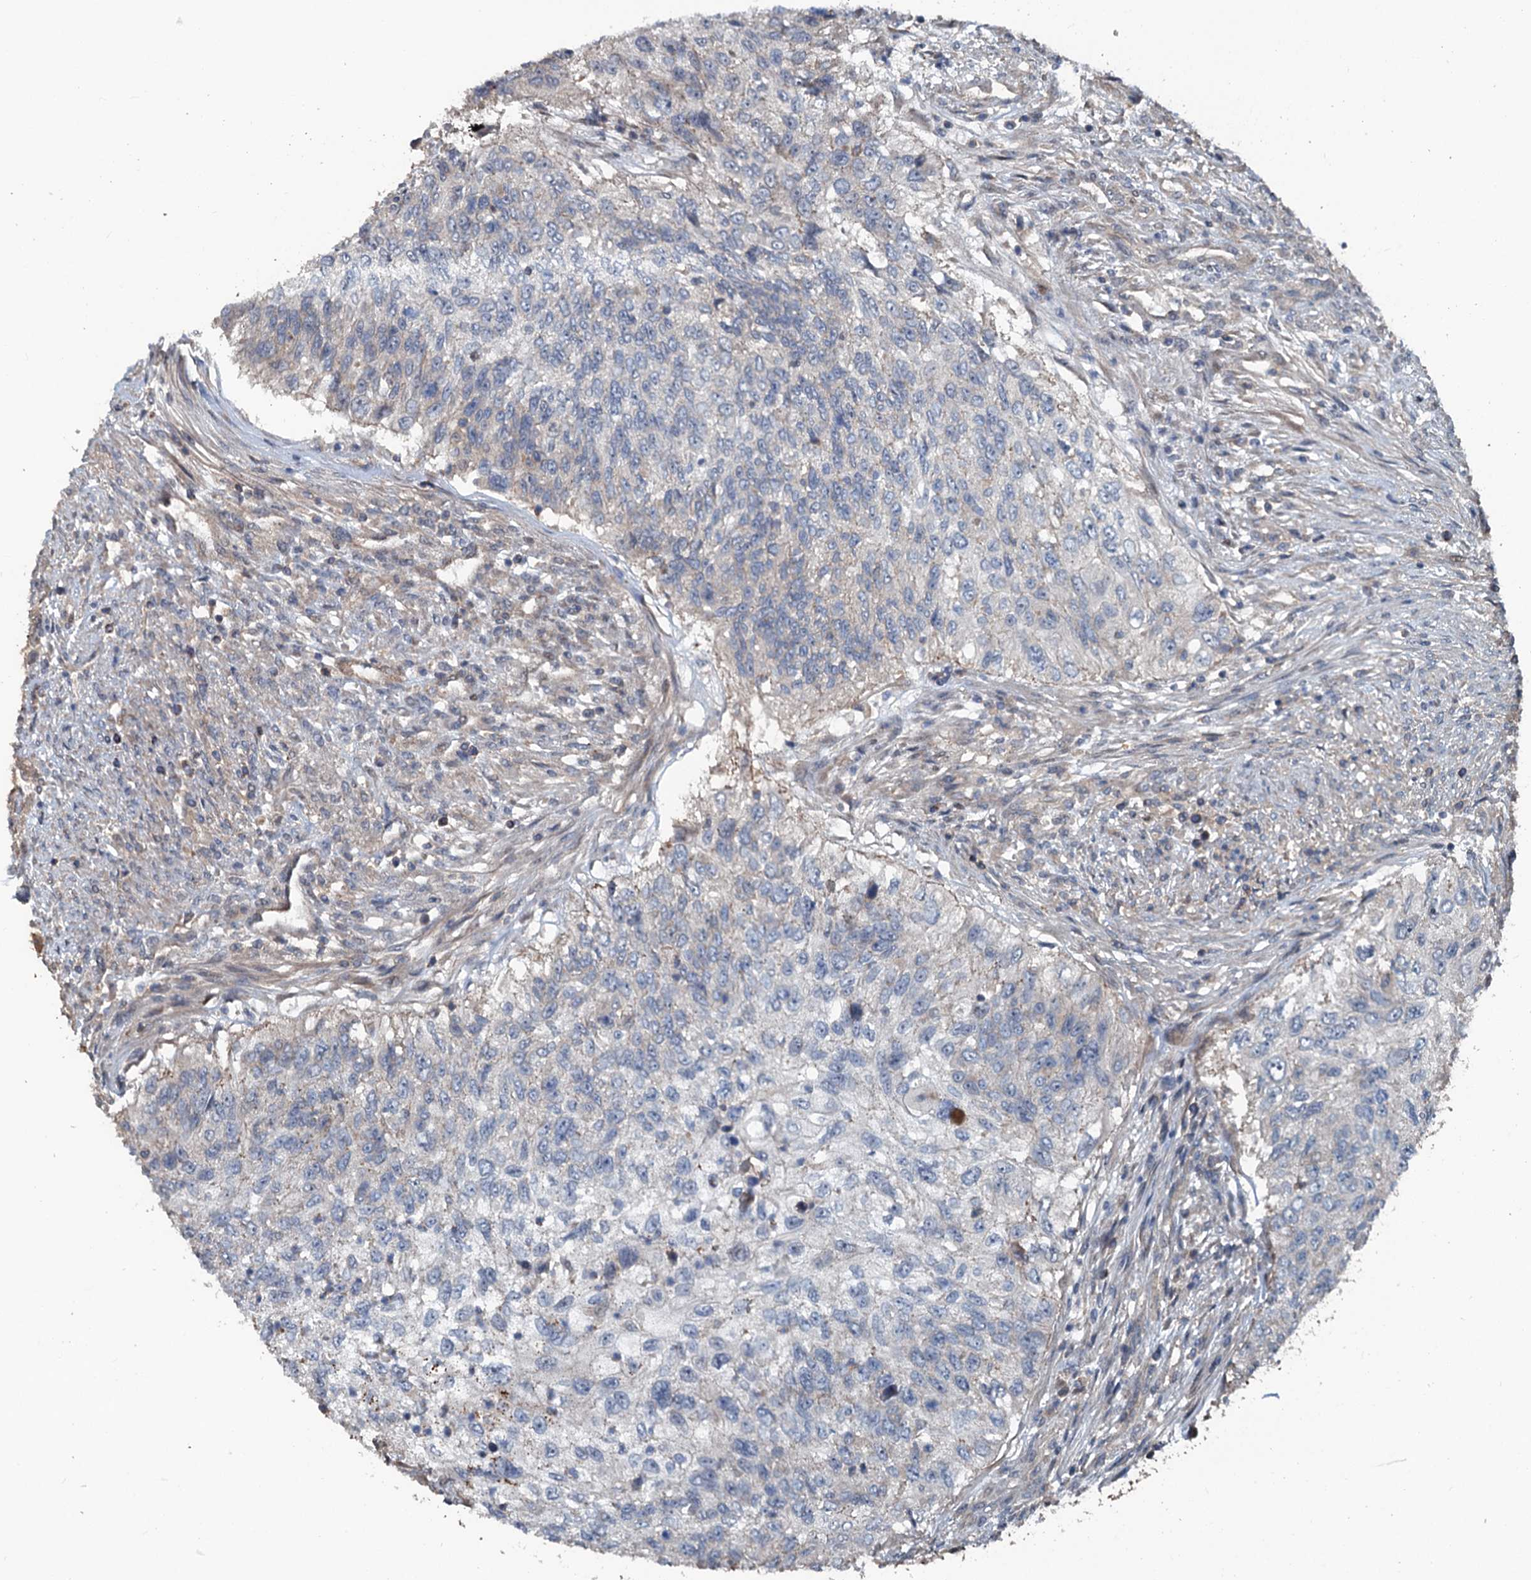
{"staining": {"intensity": "negative", "quantity": "none", "location": "none"}, "tissue": "urothelial cancer", "cell_type": "Tumor cells", "image_type": "cancer", "snomed": [{"axis": "morphology", "description": "Urothelial carcinoma, High grade"}, {"axis": "topography", "description": "Urinary bladder"}], "caption": "Protein analysis of high-grade urothelial carcinoma reveals no significant staining in tumor cells.", "gene": "TEDC1", "patient": {"sex": "female", "age": 60}}